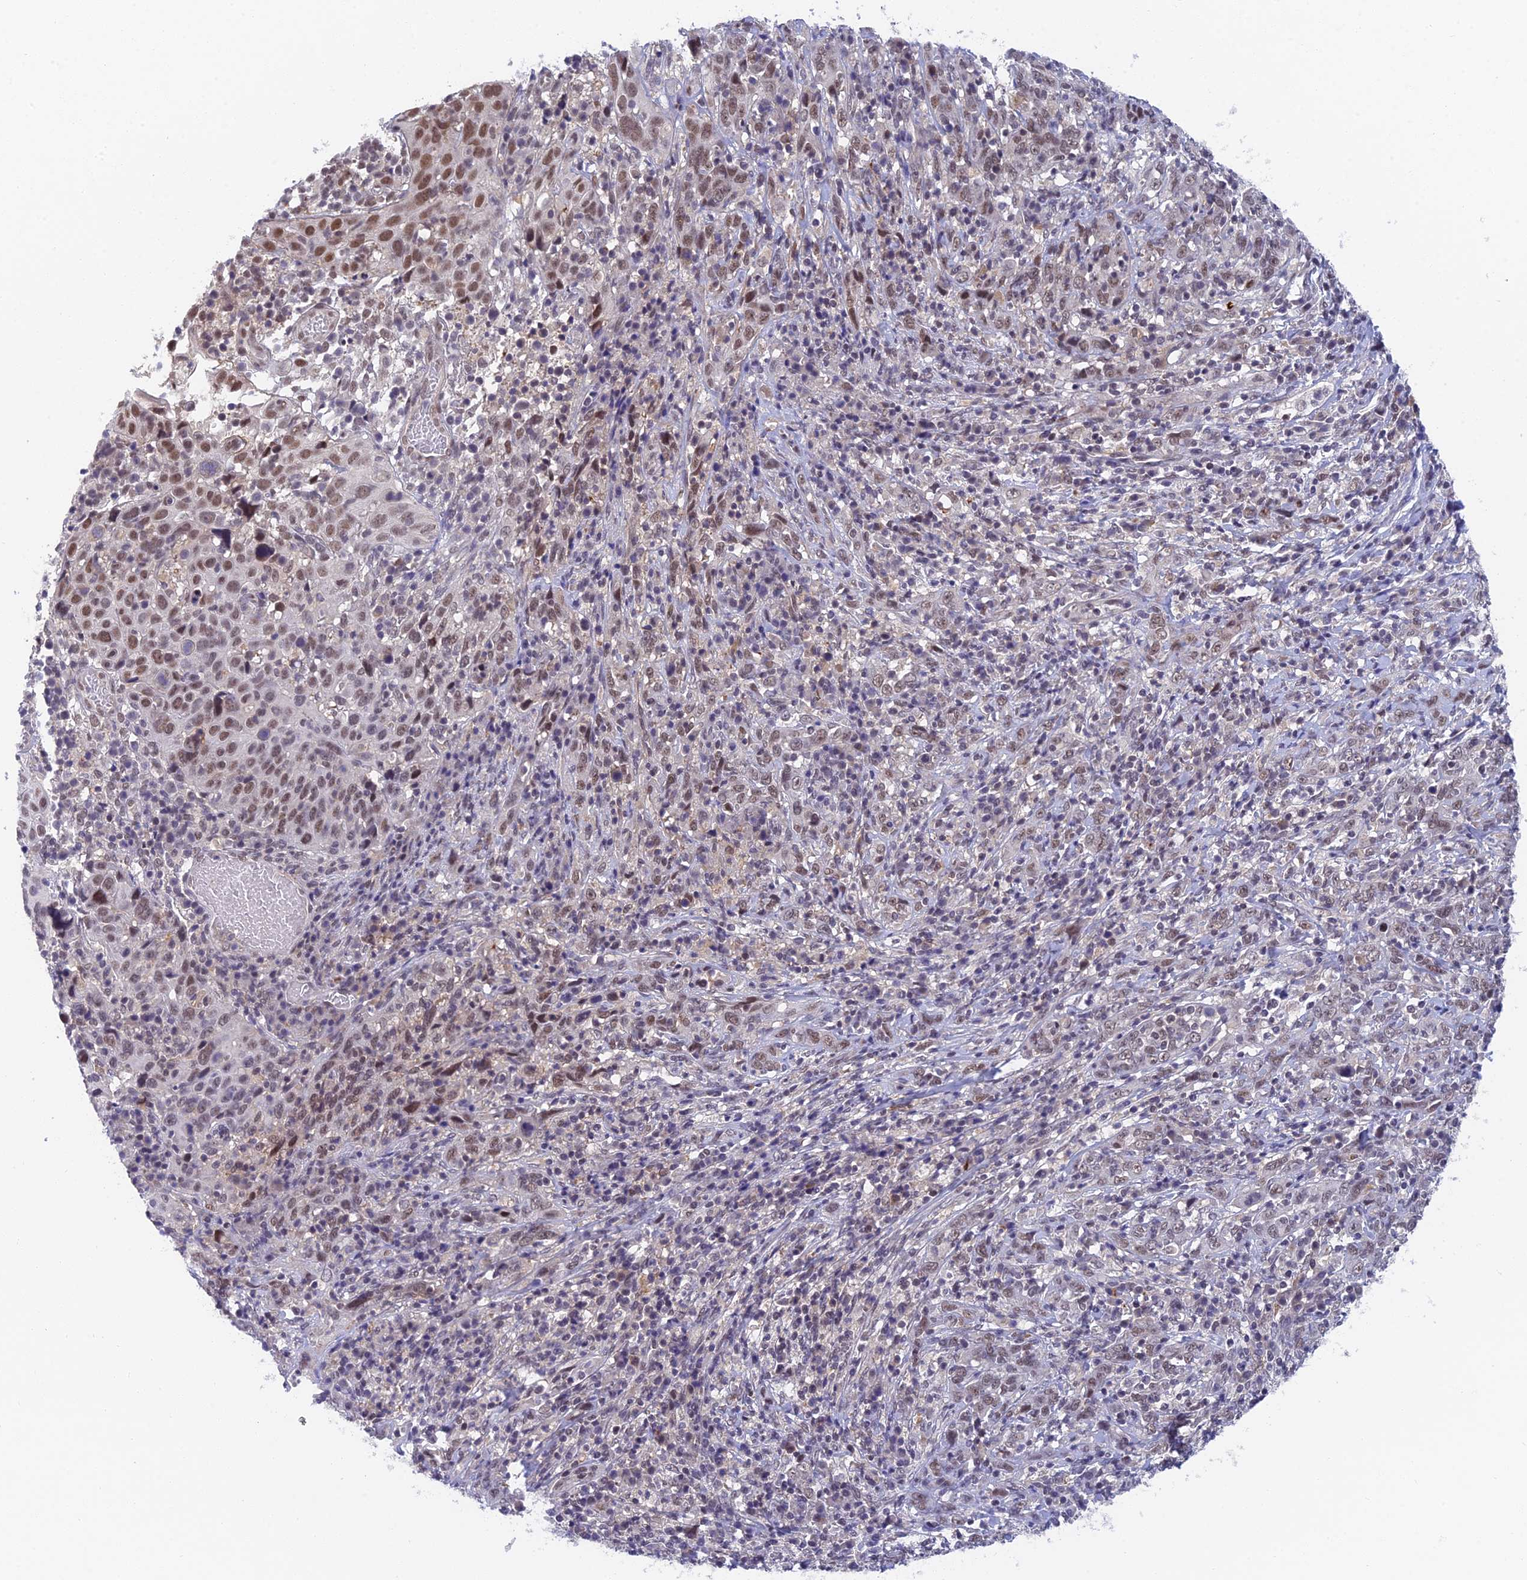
{"staining": {"intensity": "moderate", "quantity": "<25%", "location": "nuclear"}, "tissue": "cervical cancer", "cell_type": "Tumor cells", "image_type": "cancer", "snomed": [{"axis": "morphology", "description": "Squamous cell carcinoma, NOS"}, {"axis": "topography", "description": "Cervix"}], "caption": "Squamous cell carcinoma (cervical) was stained to show a protein in brown. There is low levels of moderate nuclear expression in approximately <25% of tumor cells.", "gene": "NSMCE1", "patient": {"sex": "female", "age": 46}}